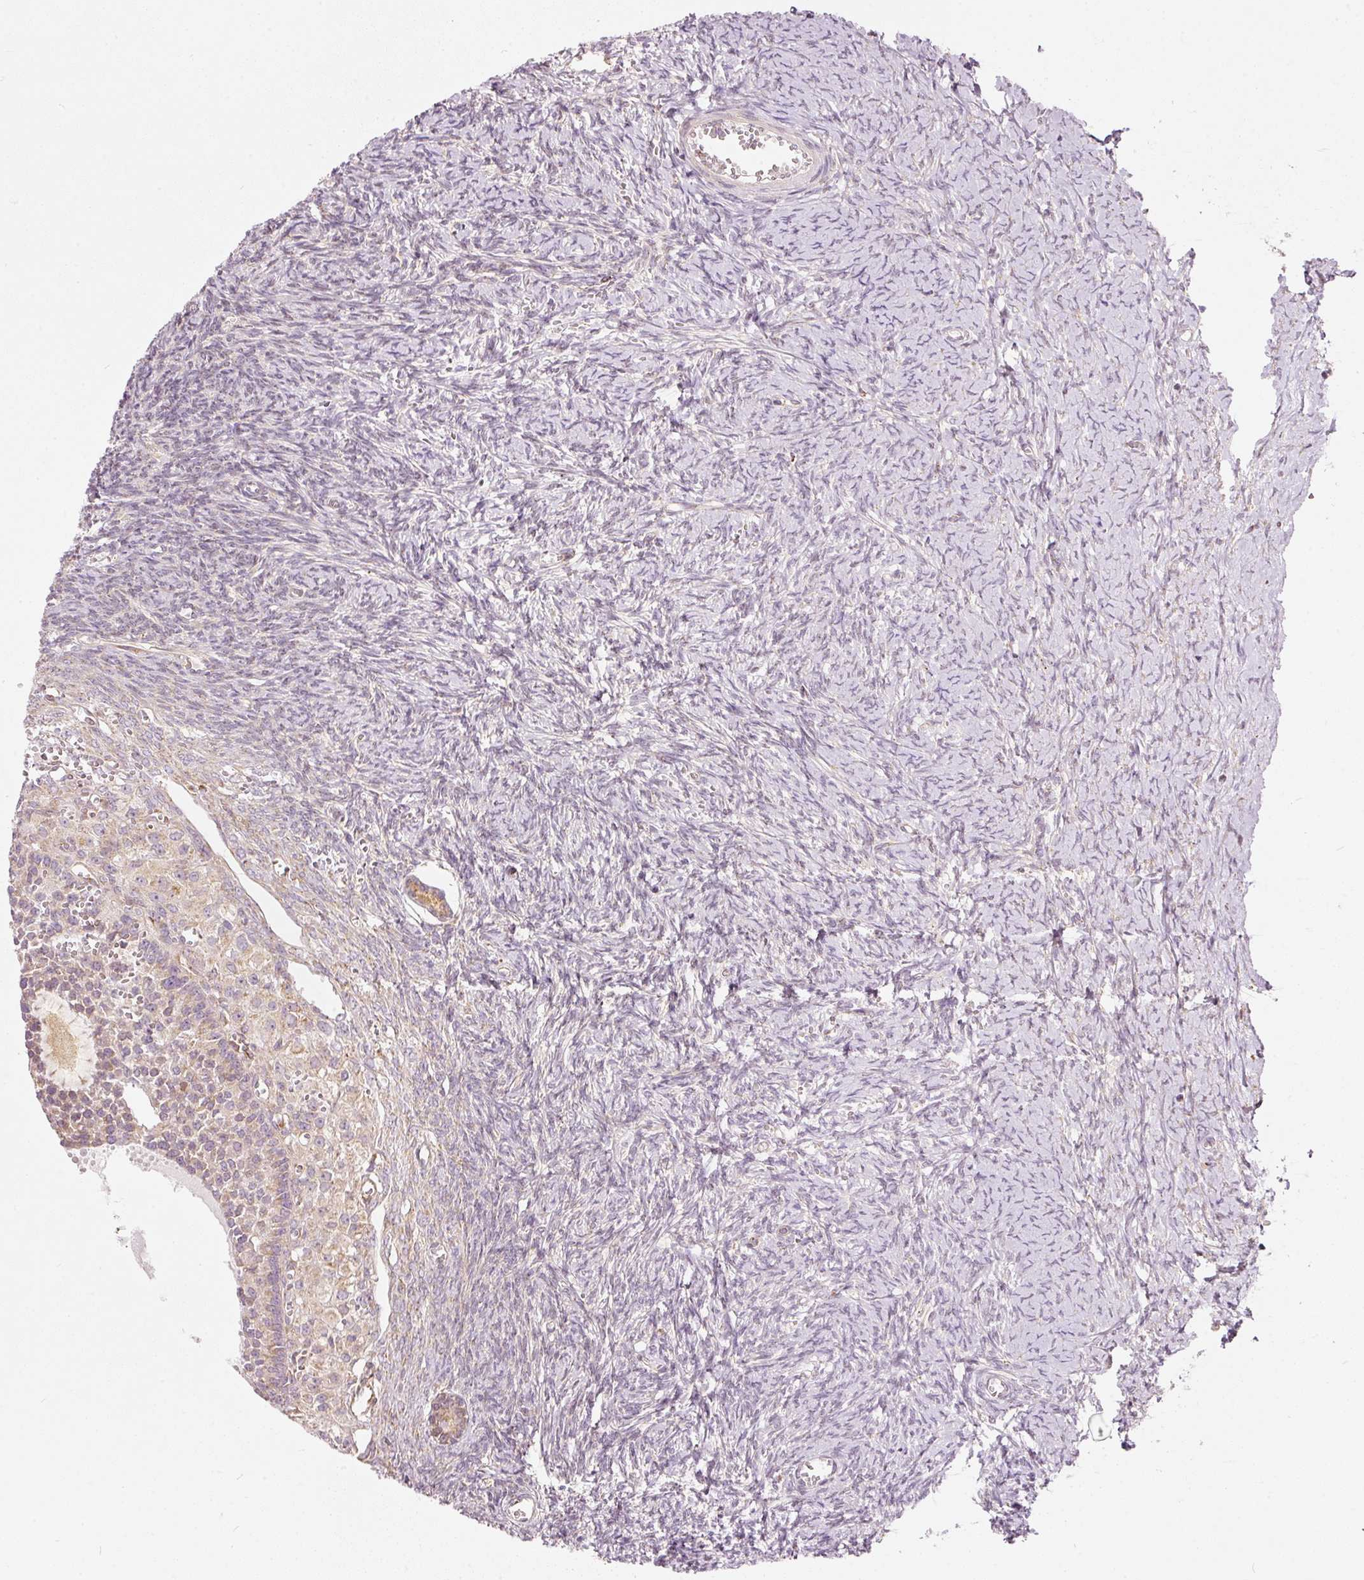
{"staining": {"intensity": "moderate", "quantity": ">75%", "location": "cytoplasmic/membranous"}, "tissue": "ovary", "cell_type": "Follicle cells", "image_type": "normal", "snomed": [{"axis": "morphology", "description": "Normal tissue, NOS"}, {"axis": "topography", "description": "Ovary"}], "caption": "DAB immunohistochemical staining of normal ovary exhibits moderate cytoplasmic/membranous protein expression in approximately >75% of follicle cells.", "gene": "SNAPC5", "patient": {"sex": "female", "age": 39}}